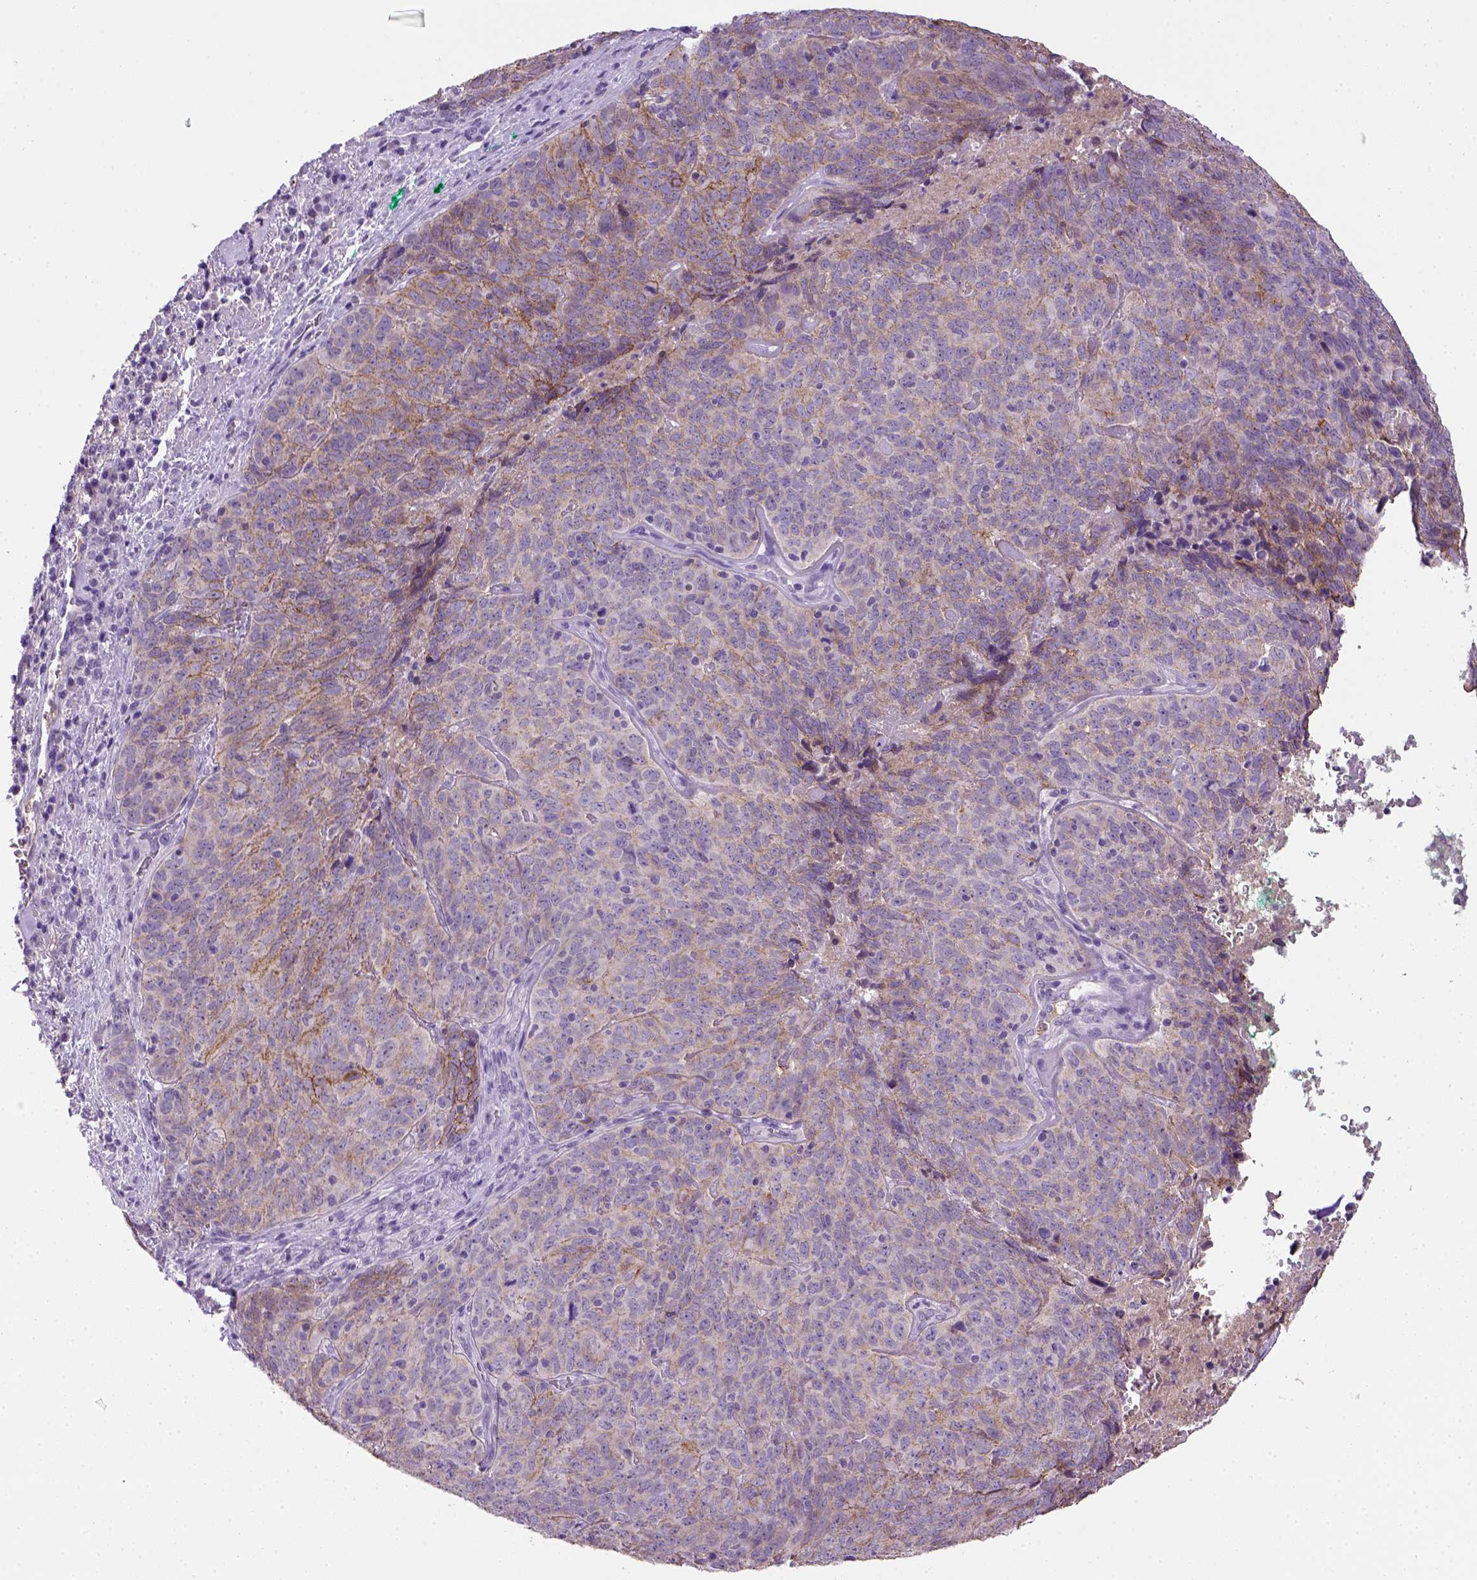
{"staining": {"intensity": "weak", "quantity": "25%-75%", "location": "cytoplasmic/membranous"}, "tissue": "skin cancer", "cell_type": "Tumor cells", "image_type": "cancer", "snomed": [{"axis": "morphology", "description": "Squamous cell carcinoma, NOS"}, {"axis": "topography", "description": "Skin"}, {"axis": "topography", "description": "Anal"}], "caption": "Human skin cancer (squamous cell carcinoma) stained with a protein marker demonstrates weak staining in tumor cells.", "gene": "CDH1", "patient": {"sex": "female", "age": 51}}